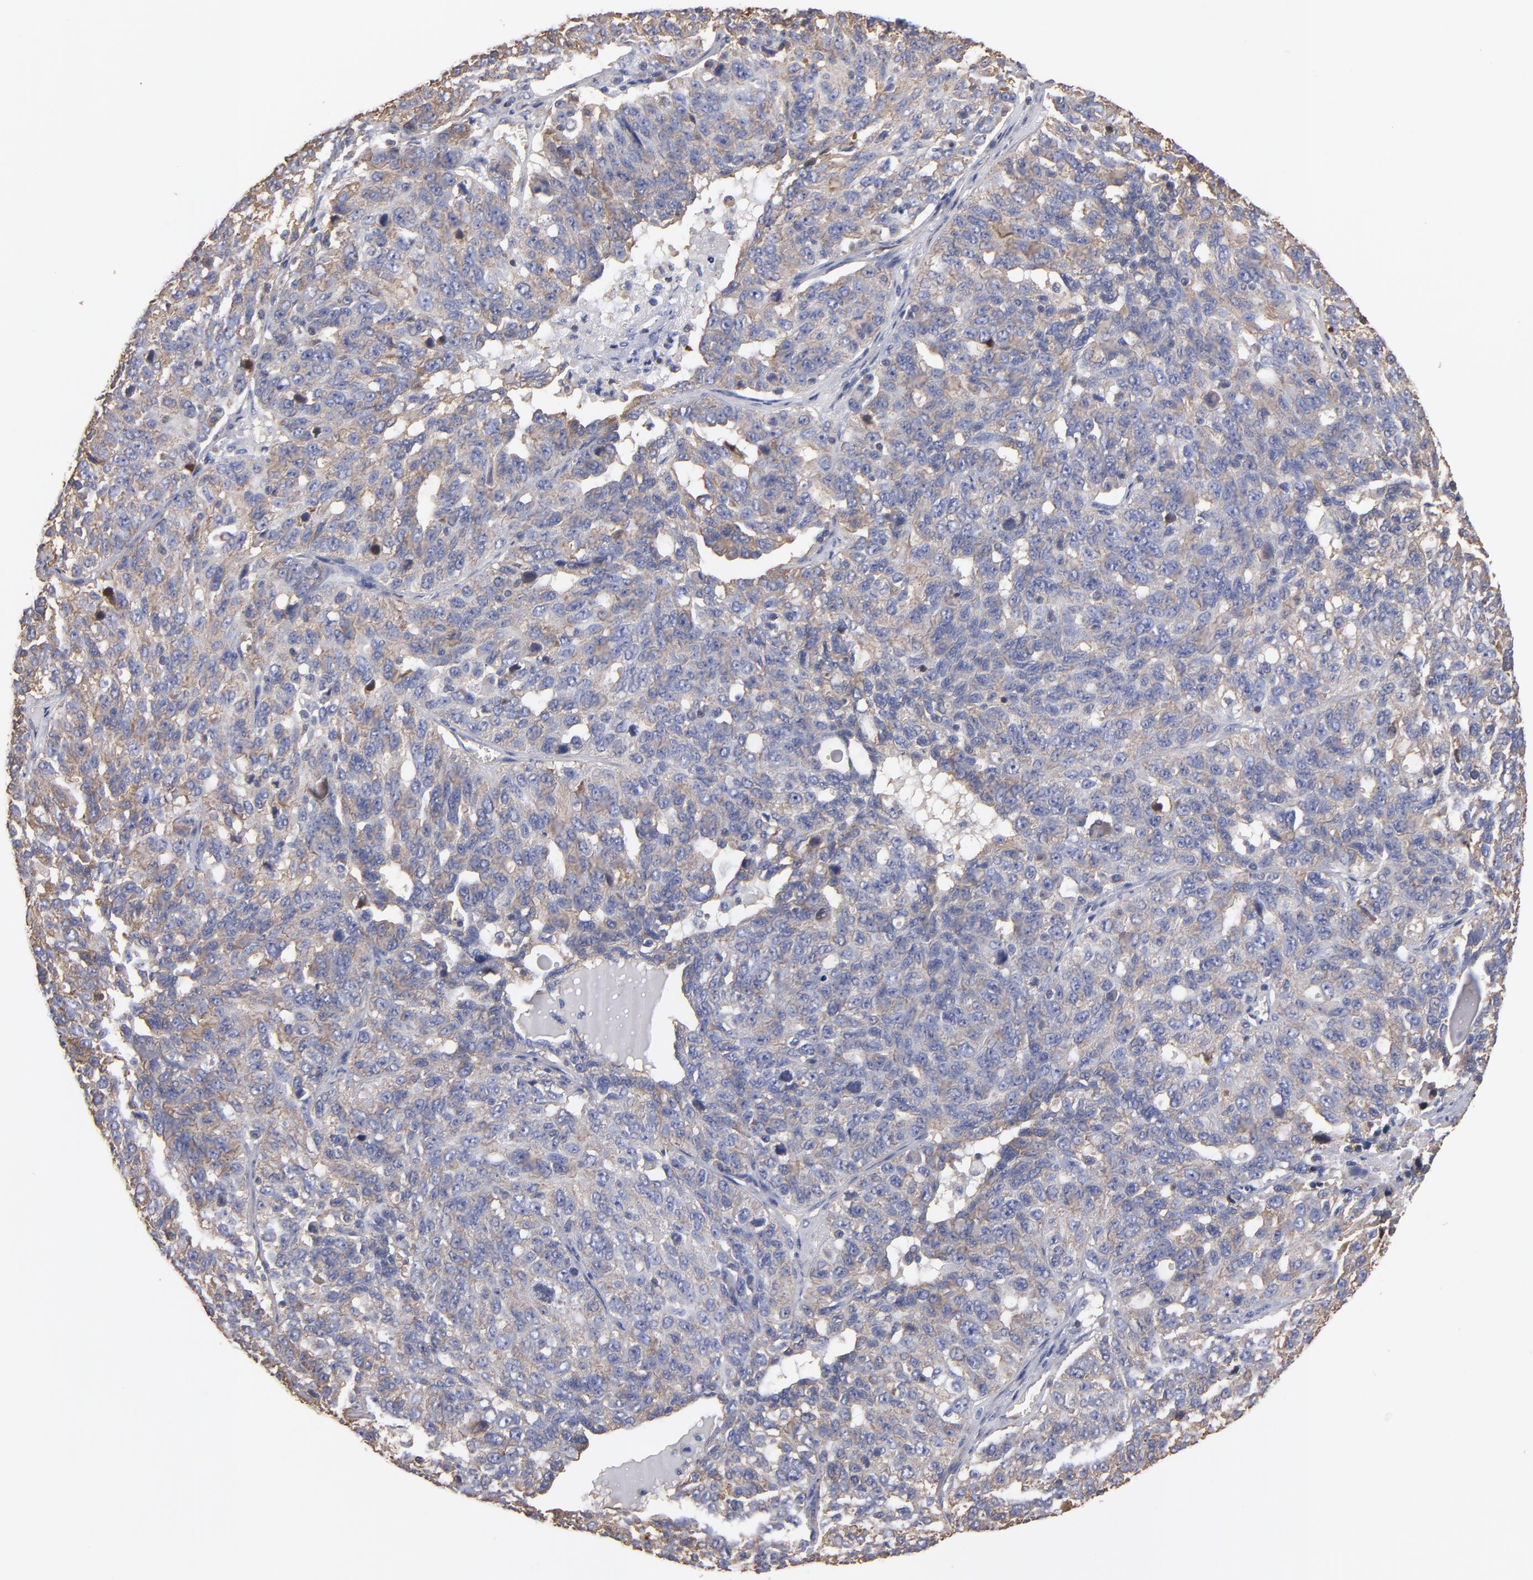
{"staining": {"intensity": "weak", "quantity": ">75%", "location": "cytoplasmic/membranous"}, "tissue": "ovarian cancer", "cell_type": "Tumor cells", "image_type": "cancer", "snomed": [{"axis": "morphology", "description": "Cystadenocarcinoma, serous, NOS"}, {"axis": "topography", "description": "Ovary"}], "caption": "An IHC image of neoplastic tissue is shown. Protein staining in brown highlights weak cytoplasmic/membranous positivity in ovarian serous cystadenocarcinoma within tumor cells. (brown staining indicates protein expression, while blue staining denotes nuclei).", "gene": "ESYT2", "patient": {"sex": "female", "age": 71}}